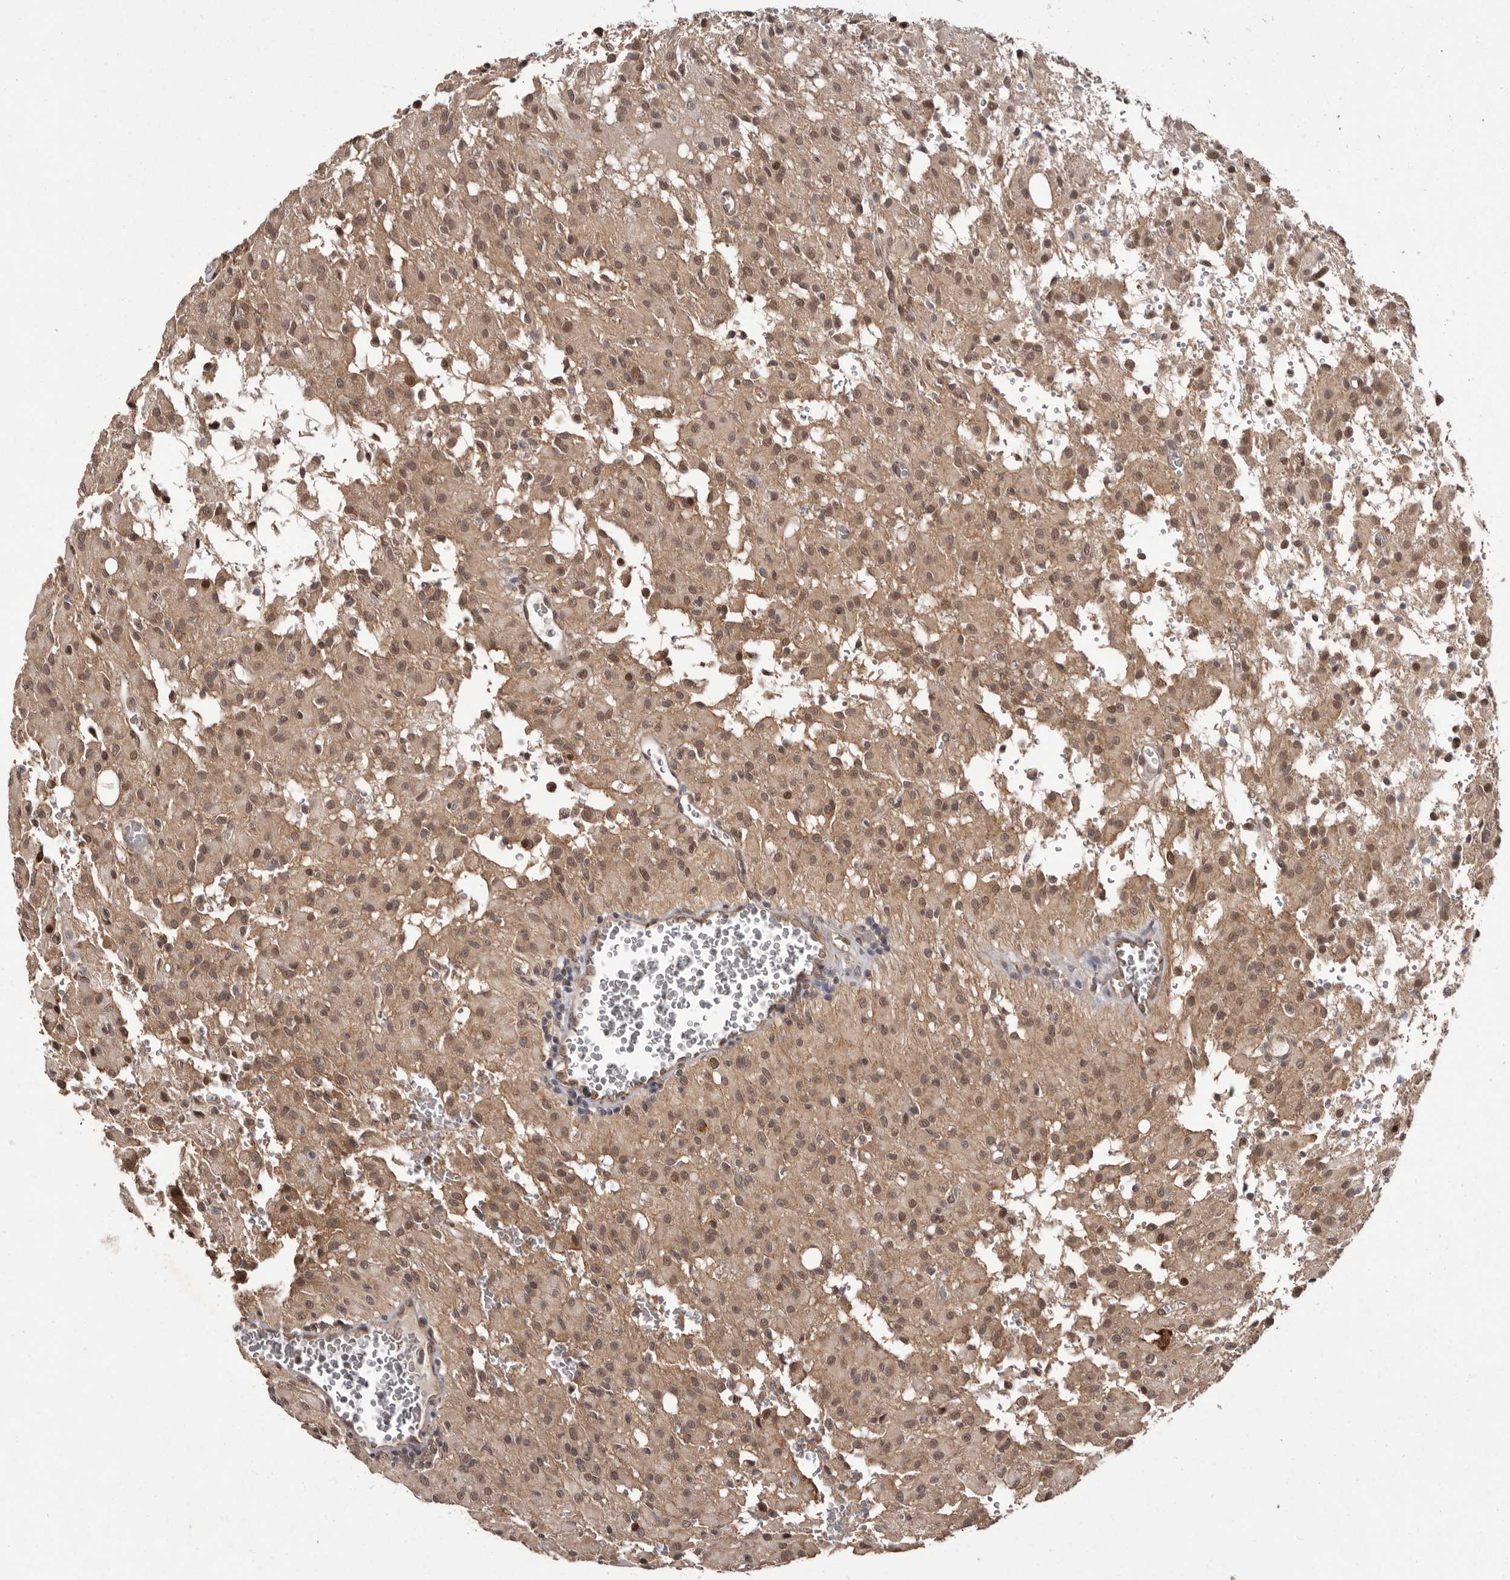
{"staining": {"intensity": "moderate", "quantity": ">75%", "location": "cytoplasmic/membranous,nuclear"}, "tissue": "glioma", "cell_type": "Tumor cells", "image_type": "cancer", "snomed": [{"axis": "morphology", "description": "Glioma, malignant, High grade"}, {"axis": "topography", "description": "Brain"}], "caption": "Immunohistochemical staining of malignant glioma (high-grade) demonstrates medium levels of moderate cytoplasmic/membranous and nuclear staining in about >75% of tumor cells. The staining is performed using DAB (3,3'-diaminobenzidine) brown chromogen to label protein expression. The nuclei are counter-stained blue using hematoxylin.", "gene": "LRGUK", "patient": {"sex": "female", "age": 59}}